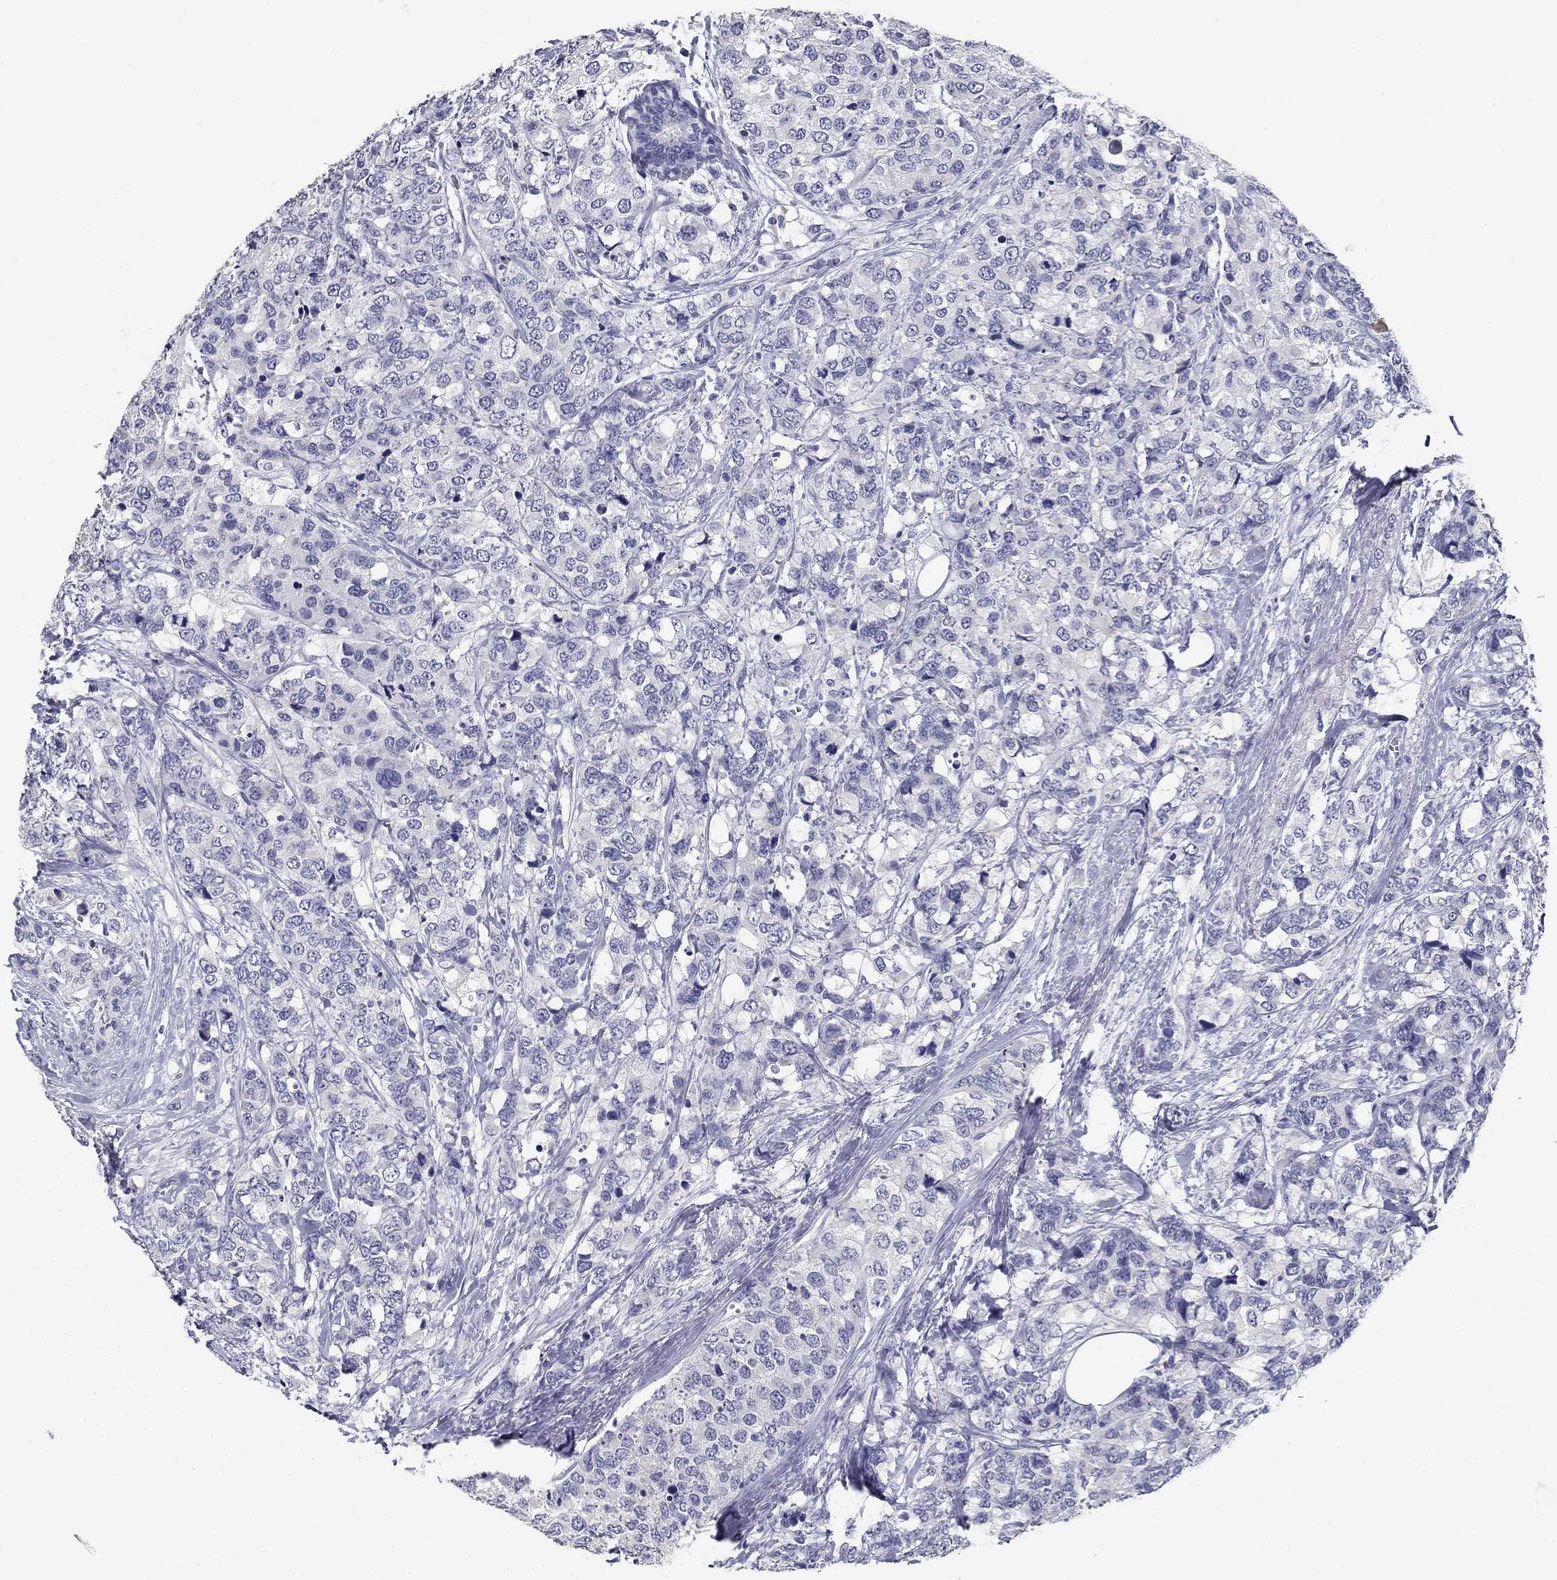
{"staining": {"intensity": "negative", "quantity": "none", "location": "none"}, "tissue": "breast cancer", "cell_type": "Tumor cells", "image_type": "cancer", "snomed": [{"axis": "morphology", "description": "Lobular carcinoma"}, {"axis": "topography", "description": "Breast"}], "caption": "A histopathology image of breast lobular carcinoma stained for a protein demonstrates no brown staining in tumor cells. (Brightfield microscopy of DAB (3,3'-diaminobenzidine) immunohistochemistry (IHC) at high magnification).", "gene": "POMC", "patient": {"sex": "female", "age": 59}}